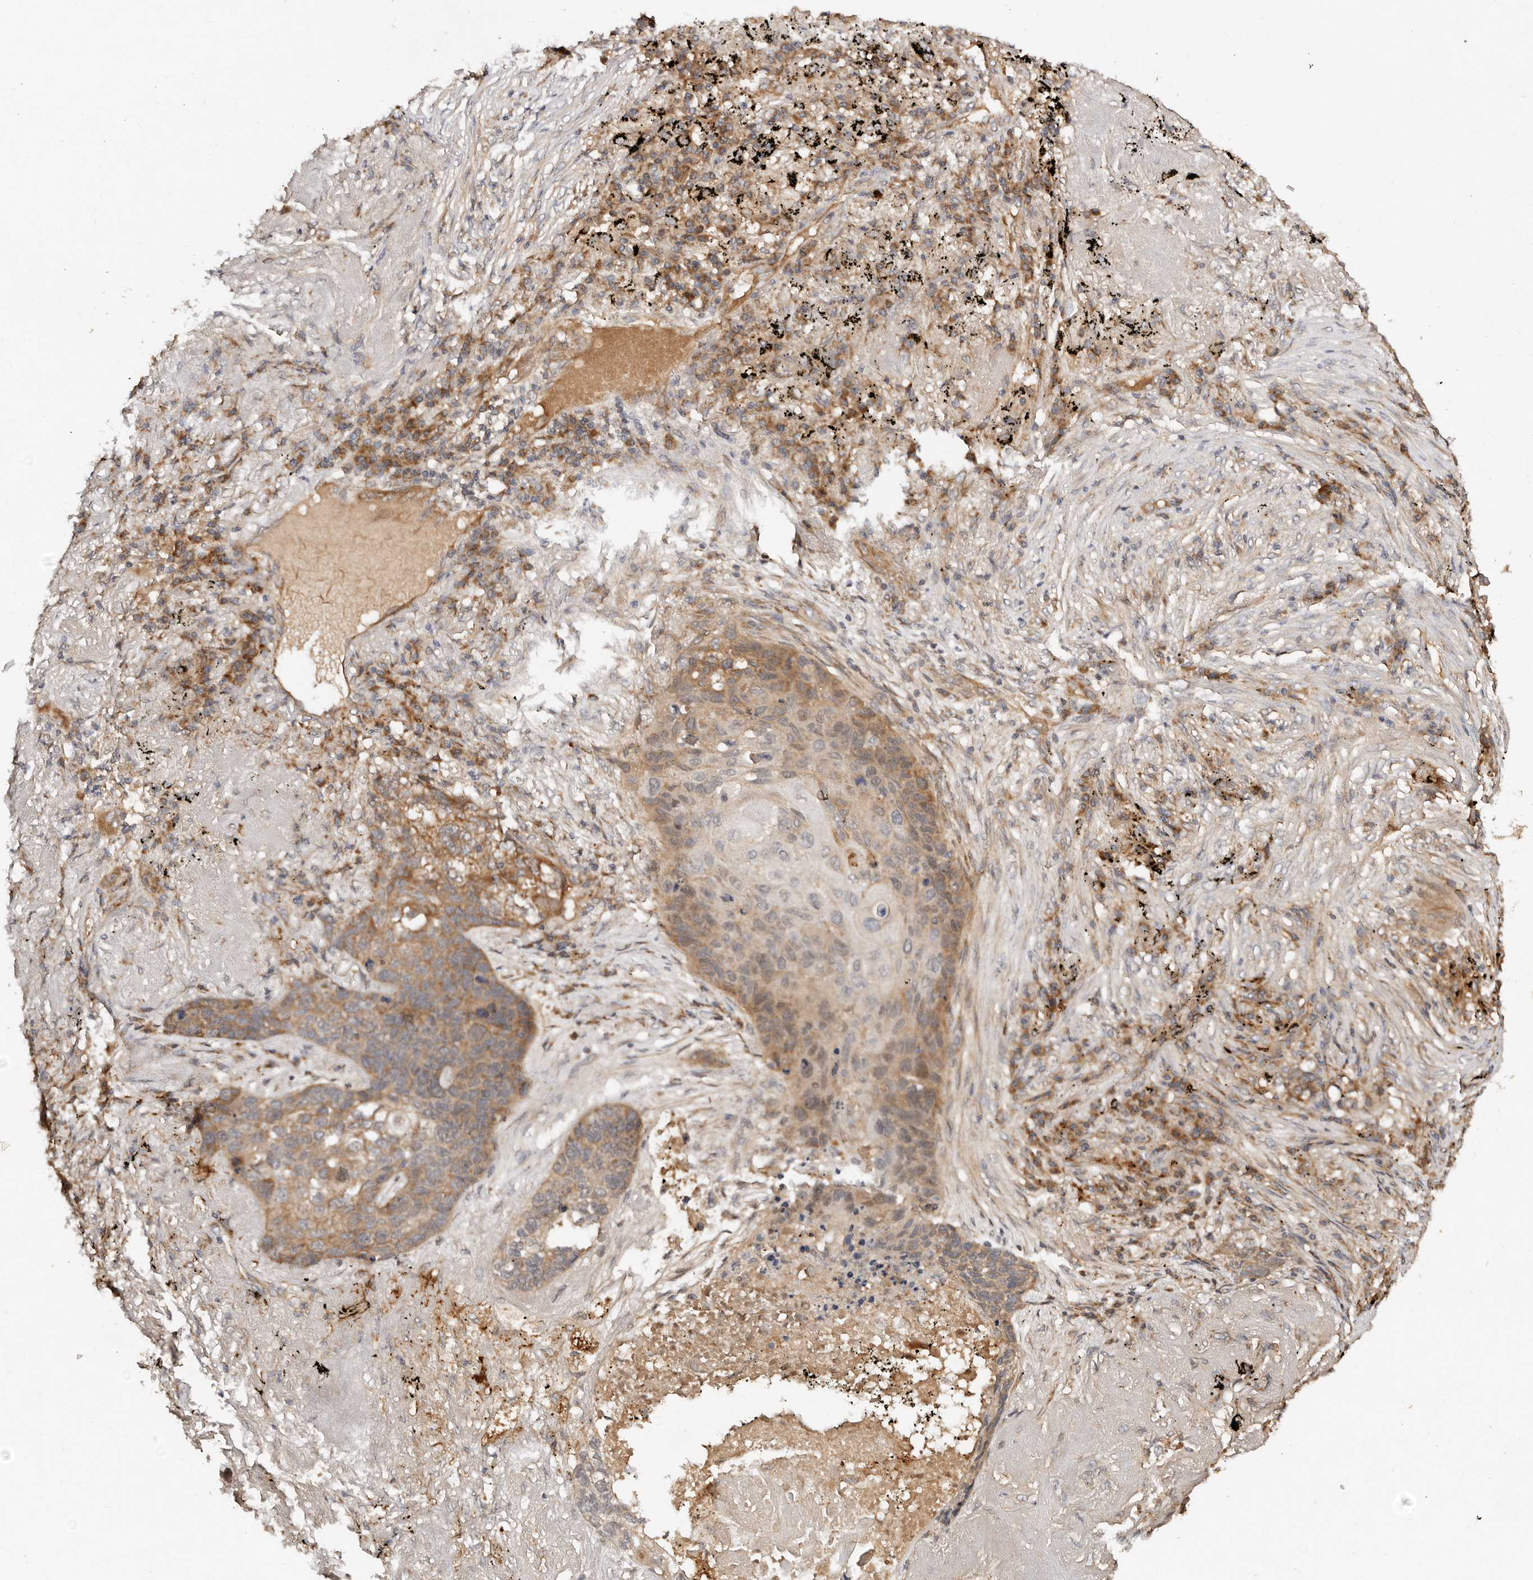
{"staining": {"intensity": "moderate", "quantity": "25%-75%", "location": "cytoplasmic/membranous"}, "tissue": "lung cancer", "cell_type": "Tumor cells", "image_type": "cancer", "snomed": [{"axis": "morphology", "description": "Squamous cell carcinoma, NOS"}, {"axis": "topography", "description": "Lung"}], "caption": "IHC histopathology image of human squamous cell carcinoma (lung) stained for a protein (brown), which shows medium levels of moderate cytoplasmic/membranous expression in approximately 25%-75% of tumor cells.", "gene": "DENND11", "patient": {"sex": "female", "age": 63}}